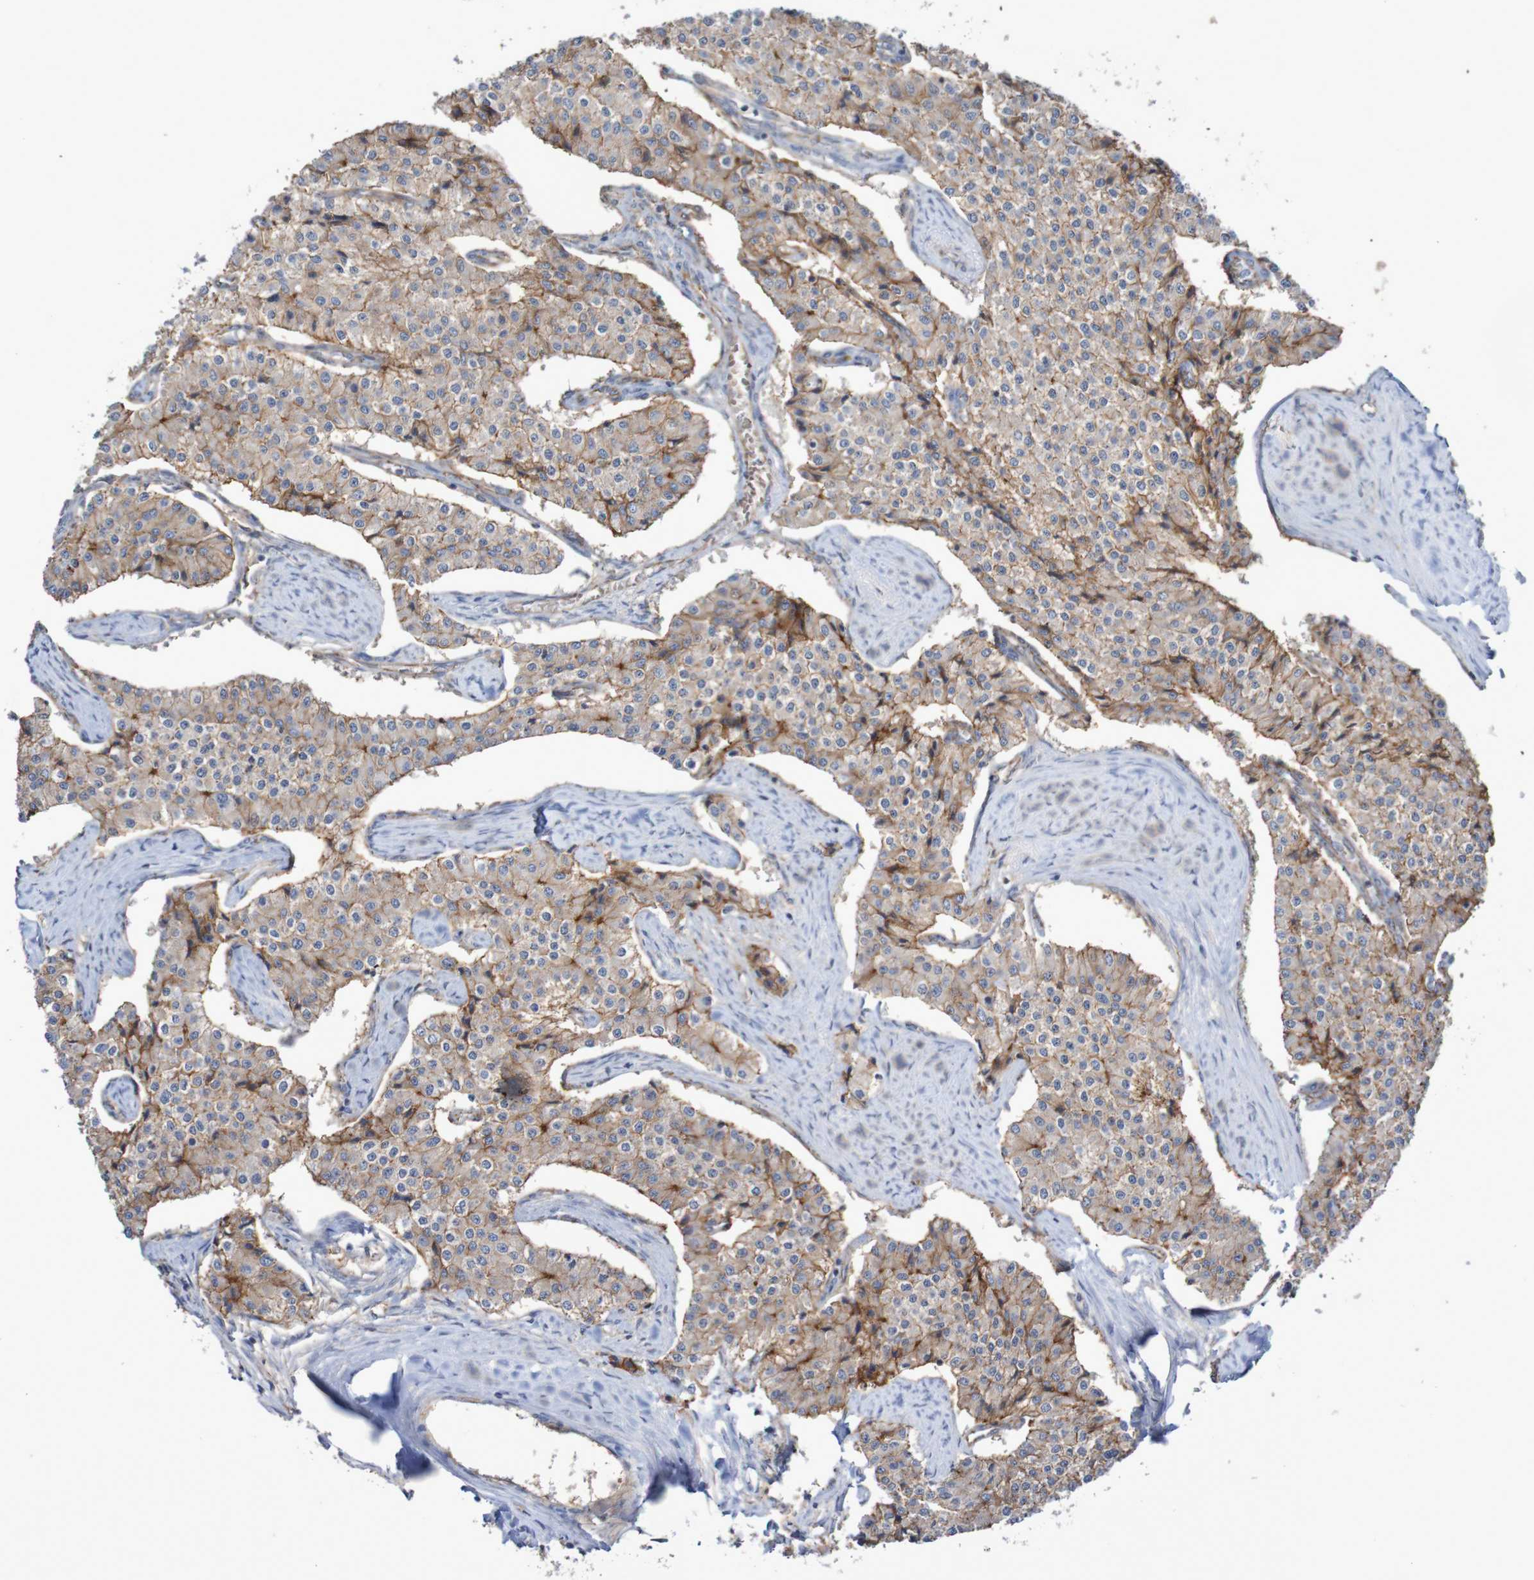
{"staining": {"intensity": "moderate", "quantity": ">75%", "location": "cytoplasmic/membranous"}, "tissue": "carcinoid", "cell_type": "Tumor cells", "image_type": "cancer", "snomed": [{"axis": "morphology", "description": "Carcinoid, malignant, NOS"}, {"axis": "topography", "description": "Colon"}], "caption": "There is medium levels of moderate cytoplasmic/membranous expression in tumor cells of carcinoid, as demonstrated by immunohistochemical staining (brown color).", "gene": "NECTIN2", "patient": {"sex": "female", "age": 52}}